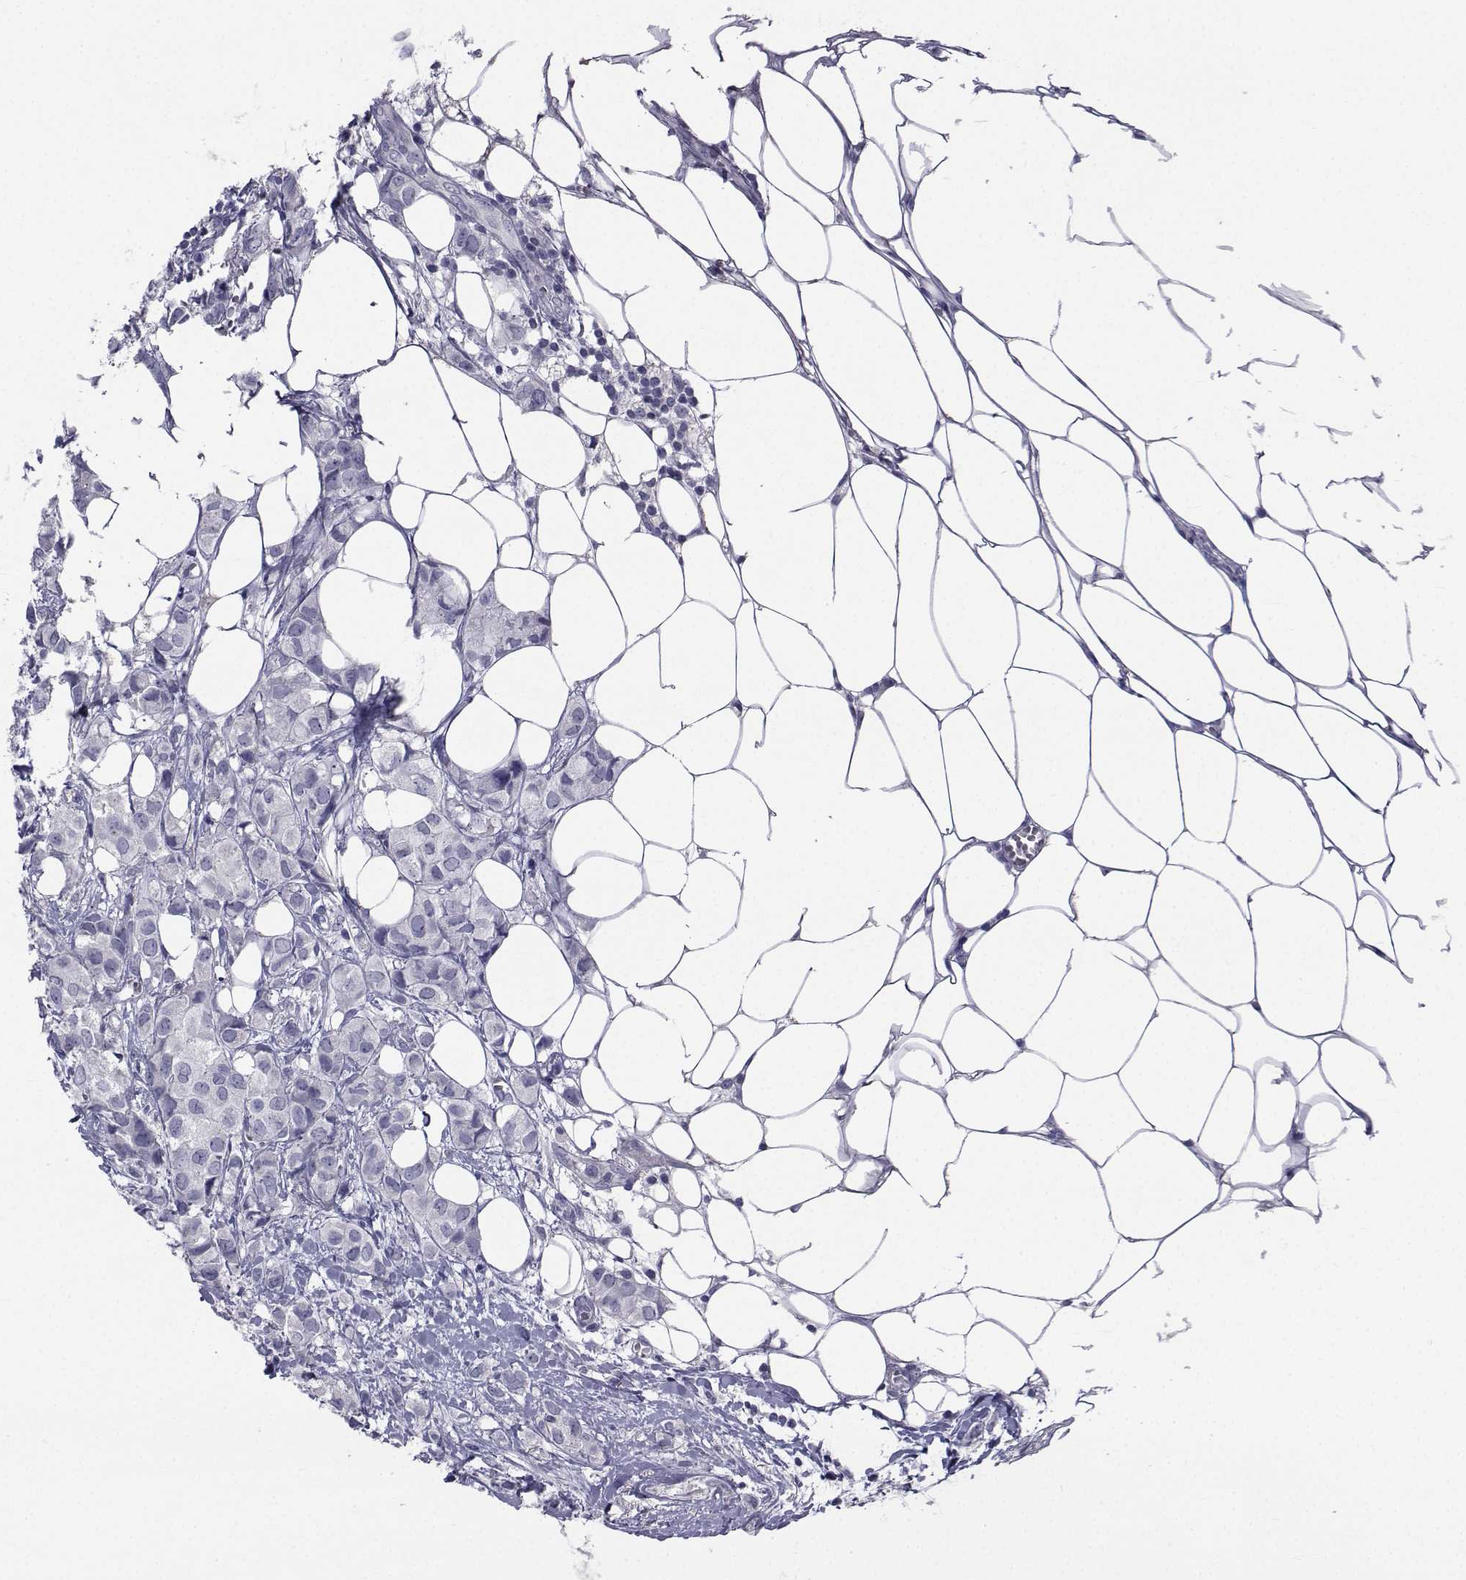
{"staining": {"intensity": "negative", "quantity": "none", "location": "none"}, "tissue": "breast cancer", "cell_type": "Tumor cells", "image_type": "cancer", "snomed": [{"axis": "morphology", "description": "Duct carcinoma"}, {"axis": "topography", "description": "Breast"}], "caption": "This is a photomicrograph of IHC staining of breast cancer (intraductal carcinoma), which shows no expression in tumor cells.", "gene": "CHRNA1", "patient": {"sex": "female", "age": 85}}